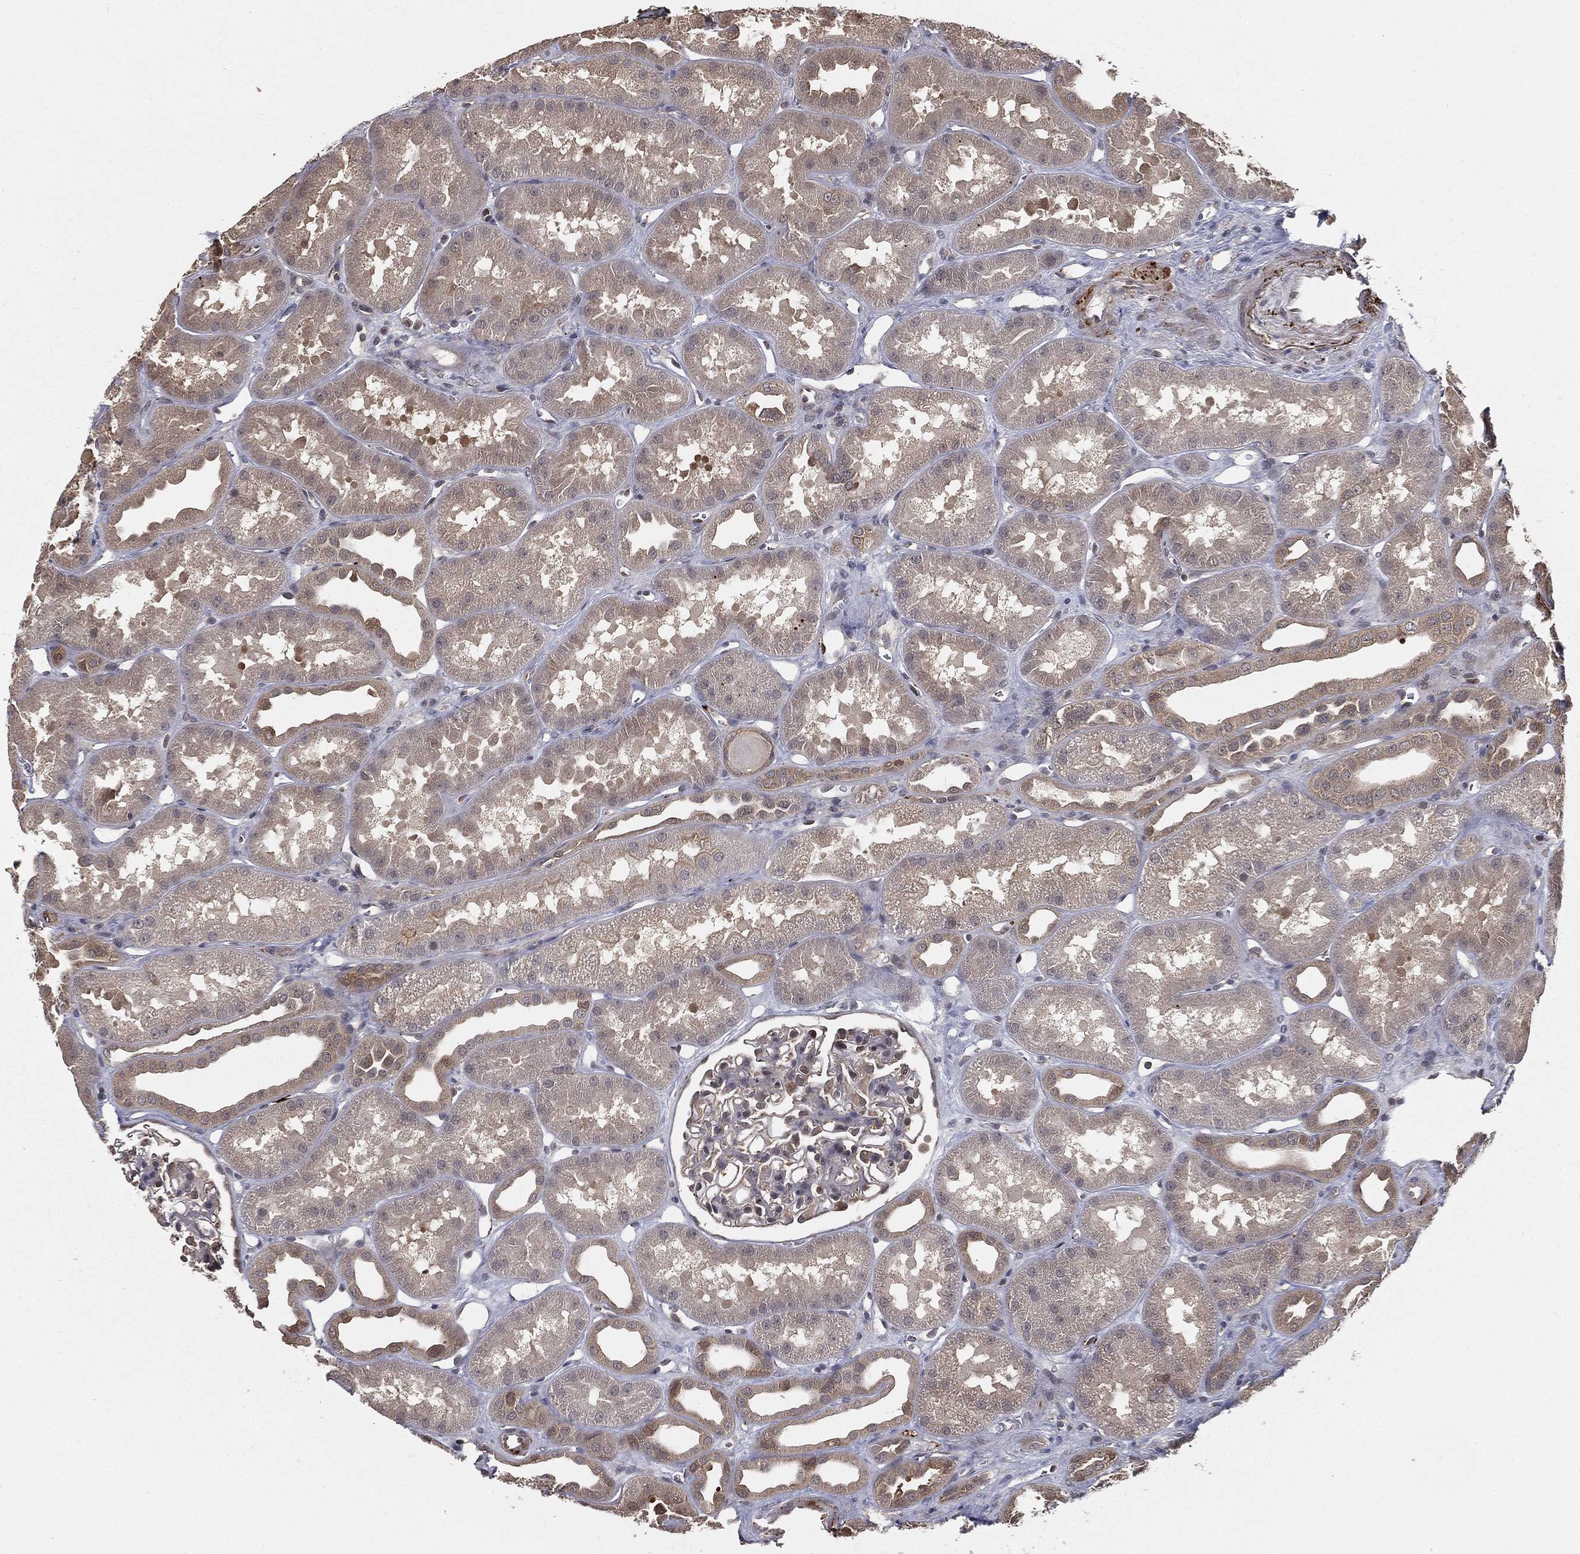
{"staining": {"intensity": "weak", "quantity": "<25%", "location": "cytoplasmic/membranous"}, "tissue": "kidney", "cell_type": "Cells in glomeruli", "image_type": "normal", "snomed": [{"axis": "morphology", "description": "Normal tissue, NOS"}, {"axis": "topography", "description": "Kidney"}], "caption": "Kidney stained for a protein using immunohistochemistry (IHC) exhibits no expression cells in glomeruli.", "gene": "FBXO7", "patient": {"sex": "male", "age": 61}}